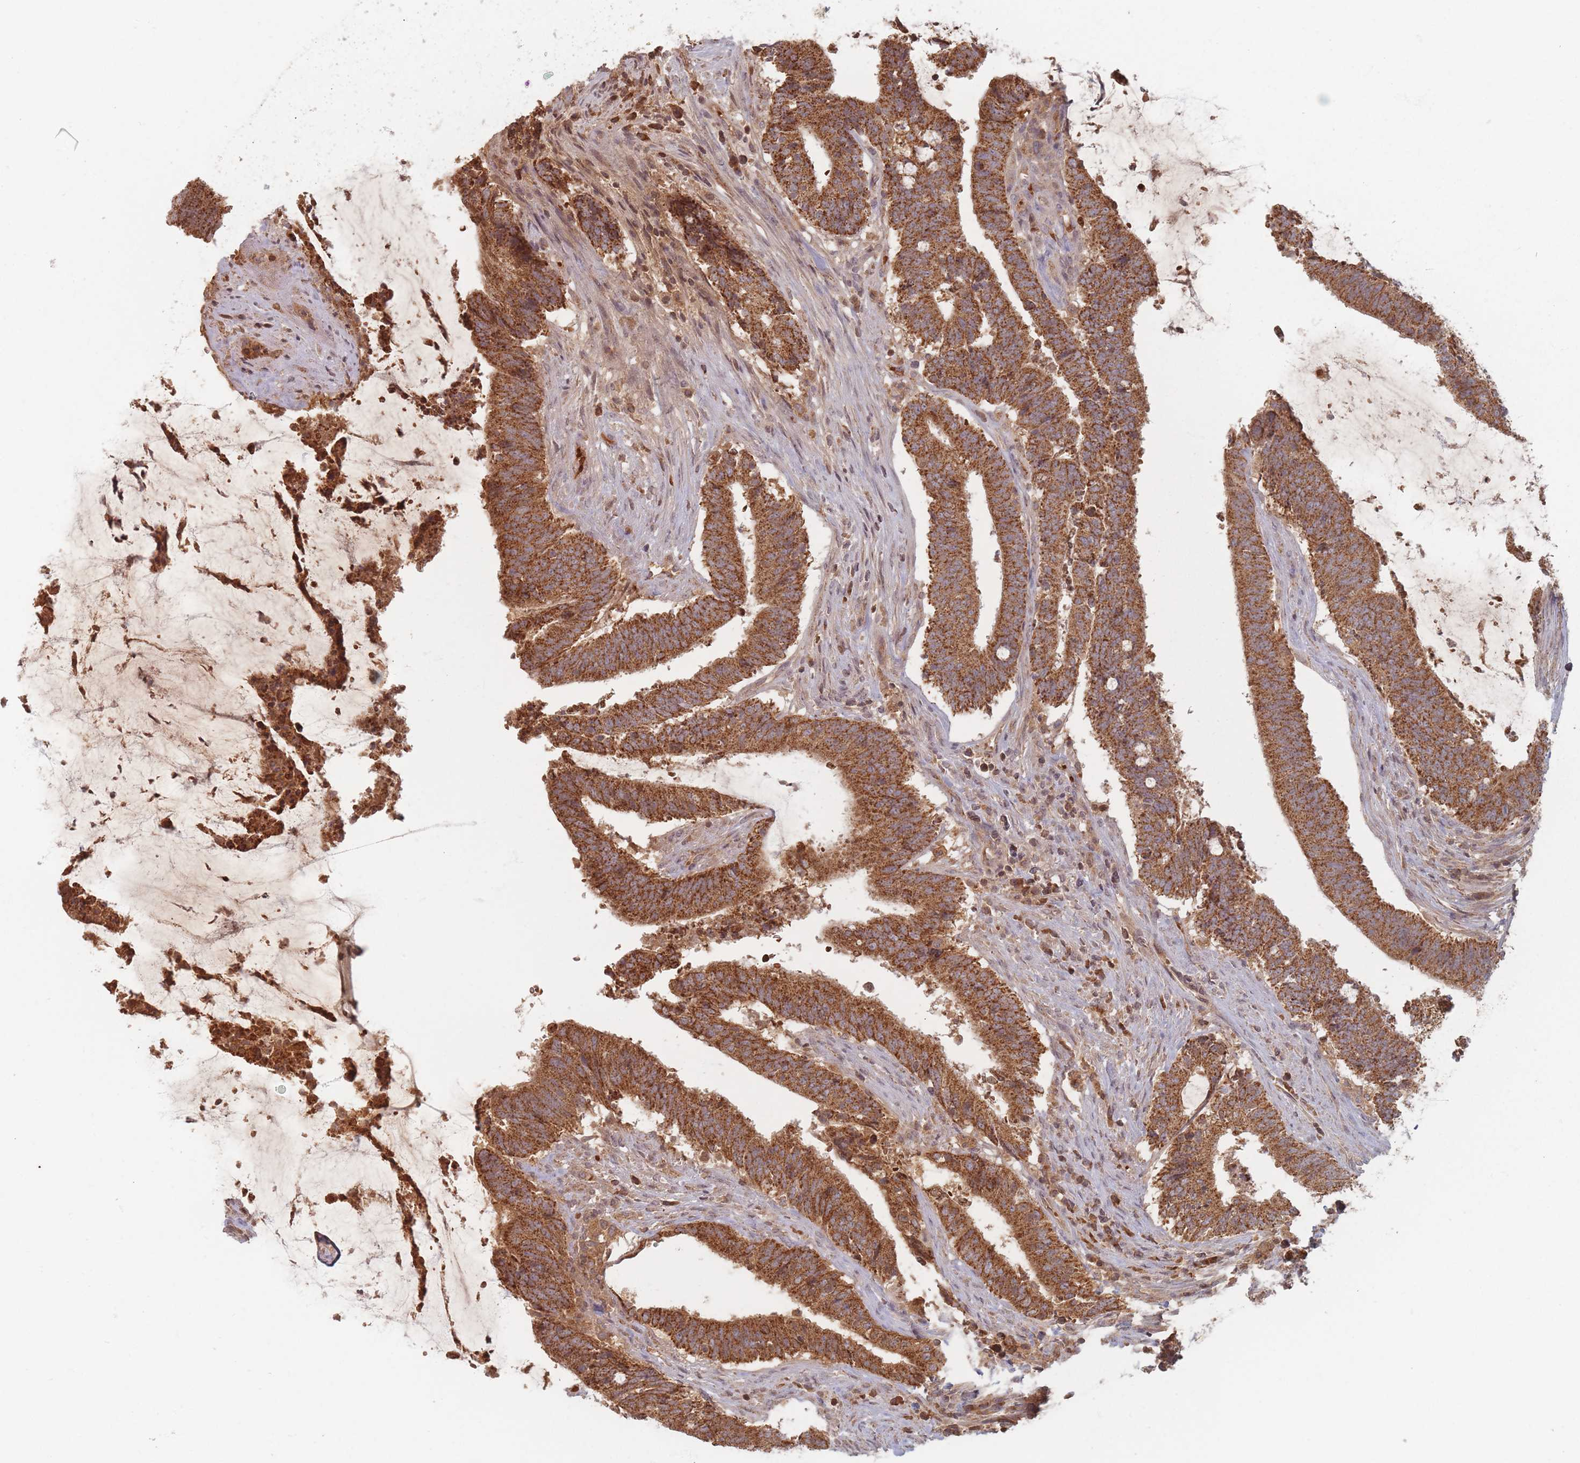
{"staining": {"intensity": "strong", "quantity": ">75%", "location": "cytoplasmic/membranous"}, "tissue": "colorectal cancer", "cell_type": "Tumor cells", "image_type": "cancer", "snomed": [{"axis": "morphology", "description": "Adenocarcinoma, NOS"}, {"axis": "topography", "description": "Colon"}], "caption": "Protein staining demonstrates strong cytoplasmic/membranous positivity in approximately >75% of tumor cells in colorectal cancer (adenocarcinoma).", "gene": "OR2M4", "patient": {"sex": "female", "age": 43}}